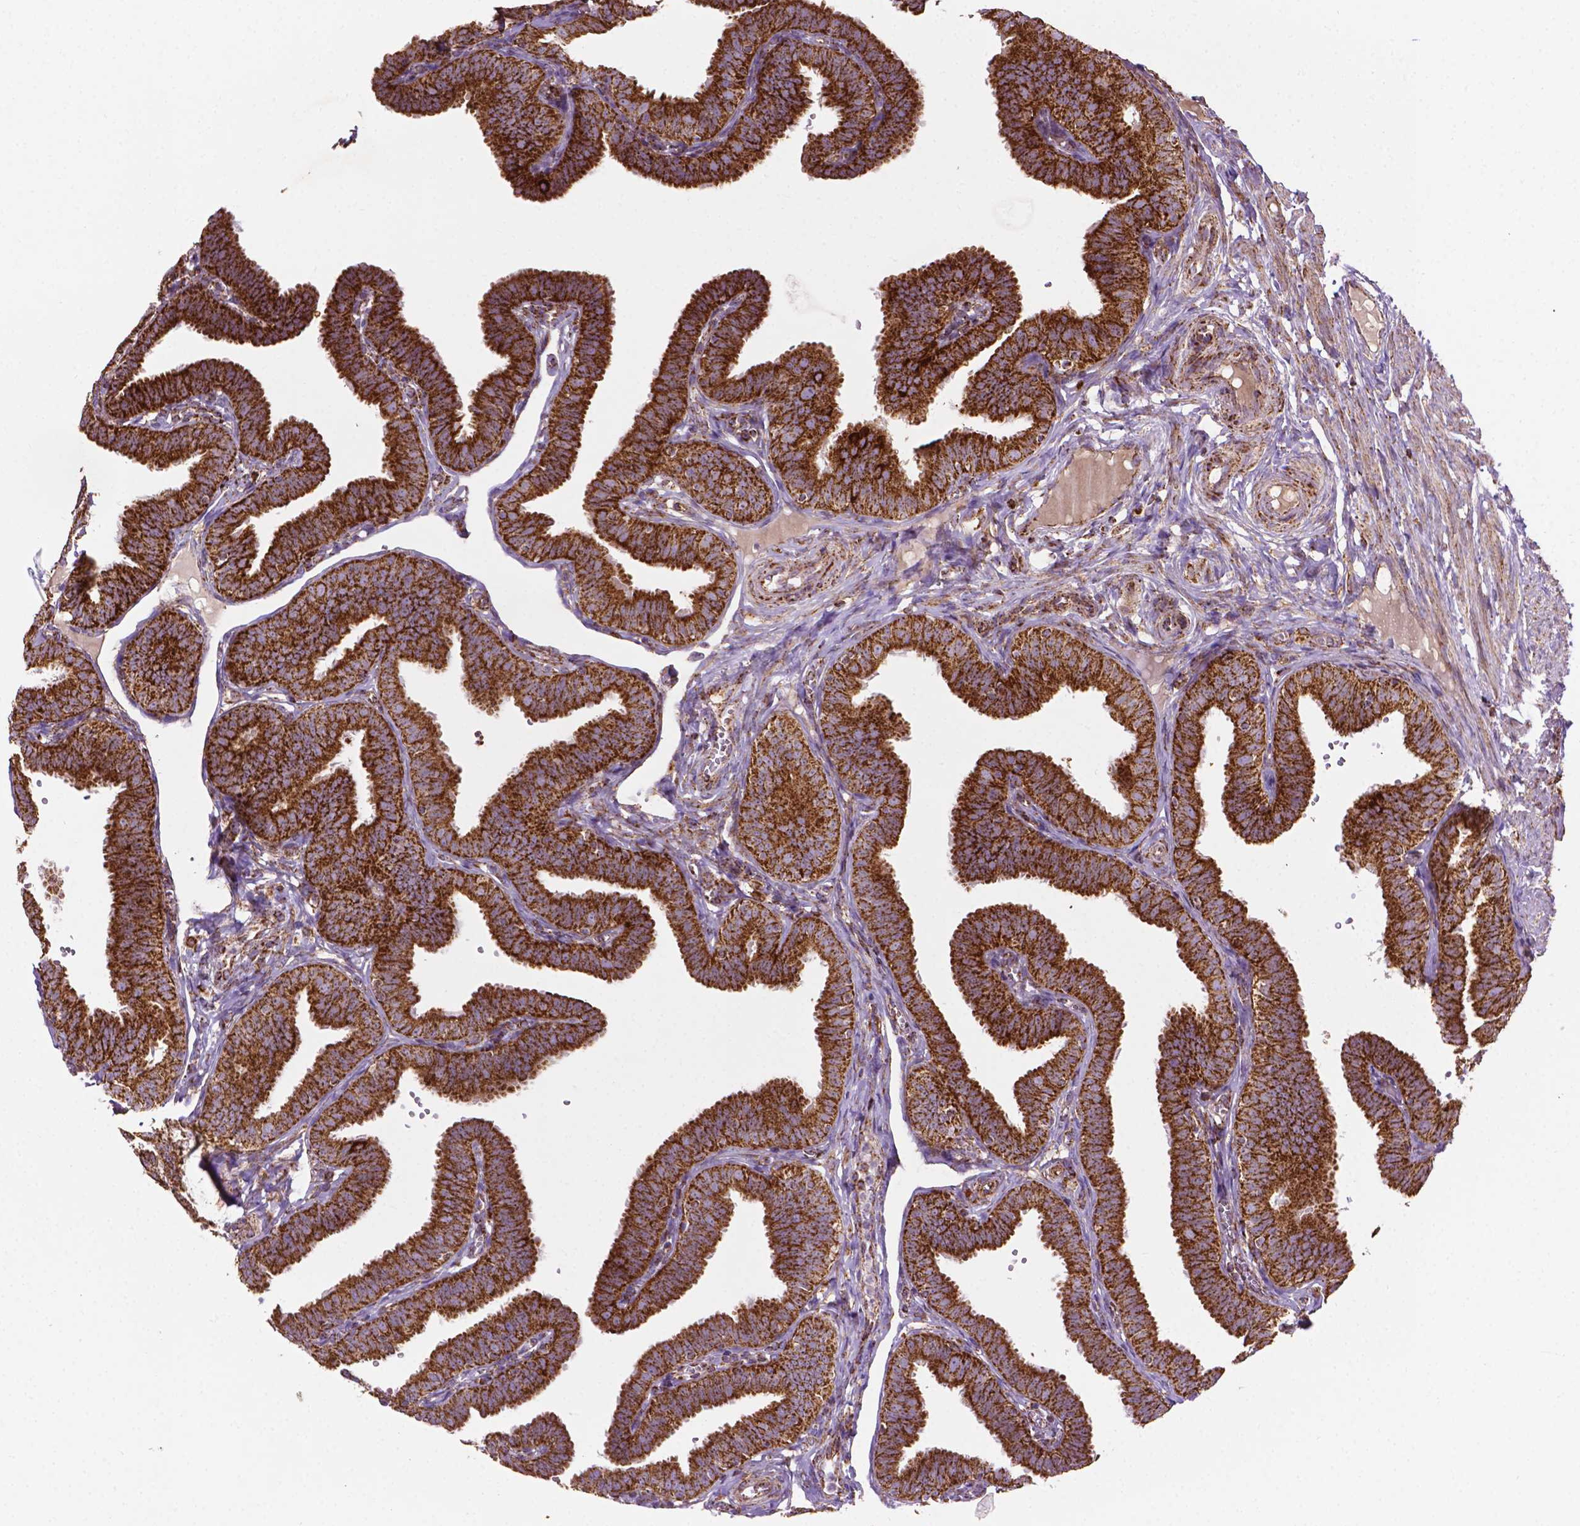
{"staining": {"intensity": "strong", "quantity": ">75%", "location": "cytoplasmic/membranous"}, "tissue": "fallopian tube", "cell_type": "Glandular cells", "image_type": "normal", "snomed": [{"axis": "morphology", "description": "Normal tissue, NOS"}, {"axis": "topography", "description": "Fallopian tube"}], "caption": "Strong cytoplasmic/membranous protein positivity is identified in about >75% of glandular cells in fallopian tube.", "gene": "ILVBL", "patient": {"sex": "female", "age": 25}}